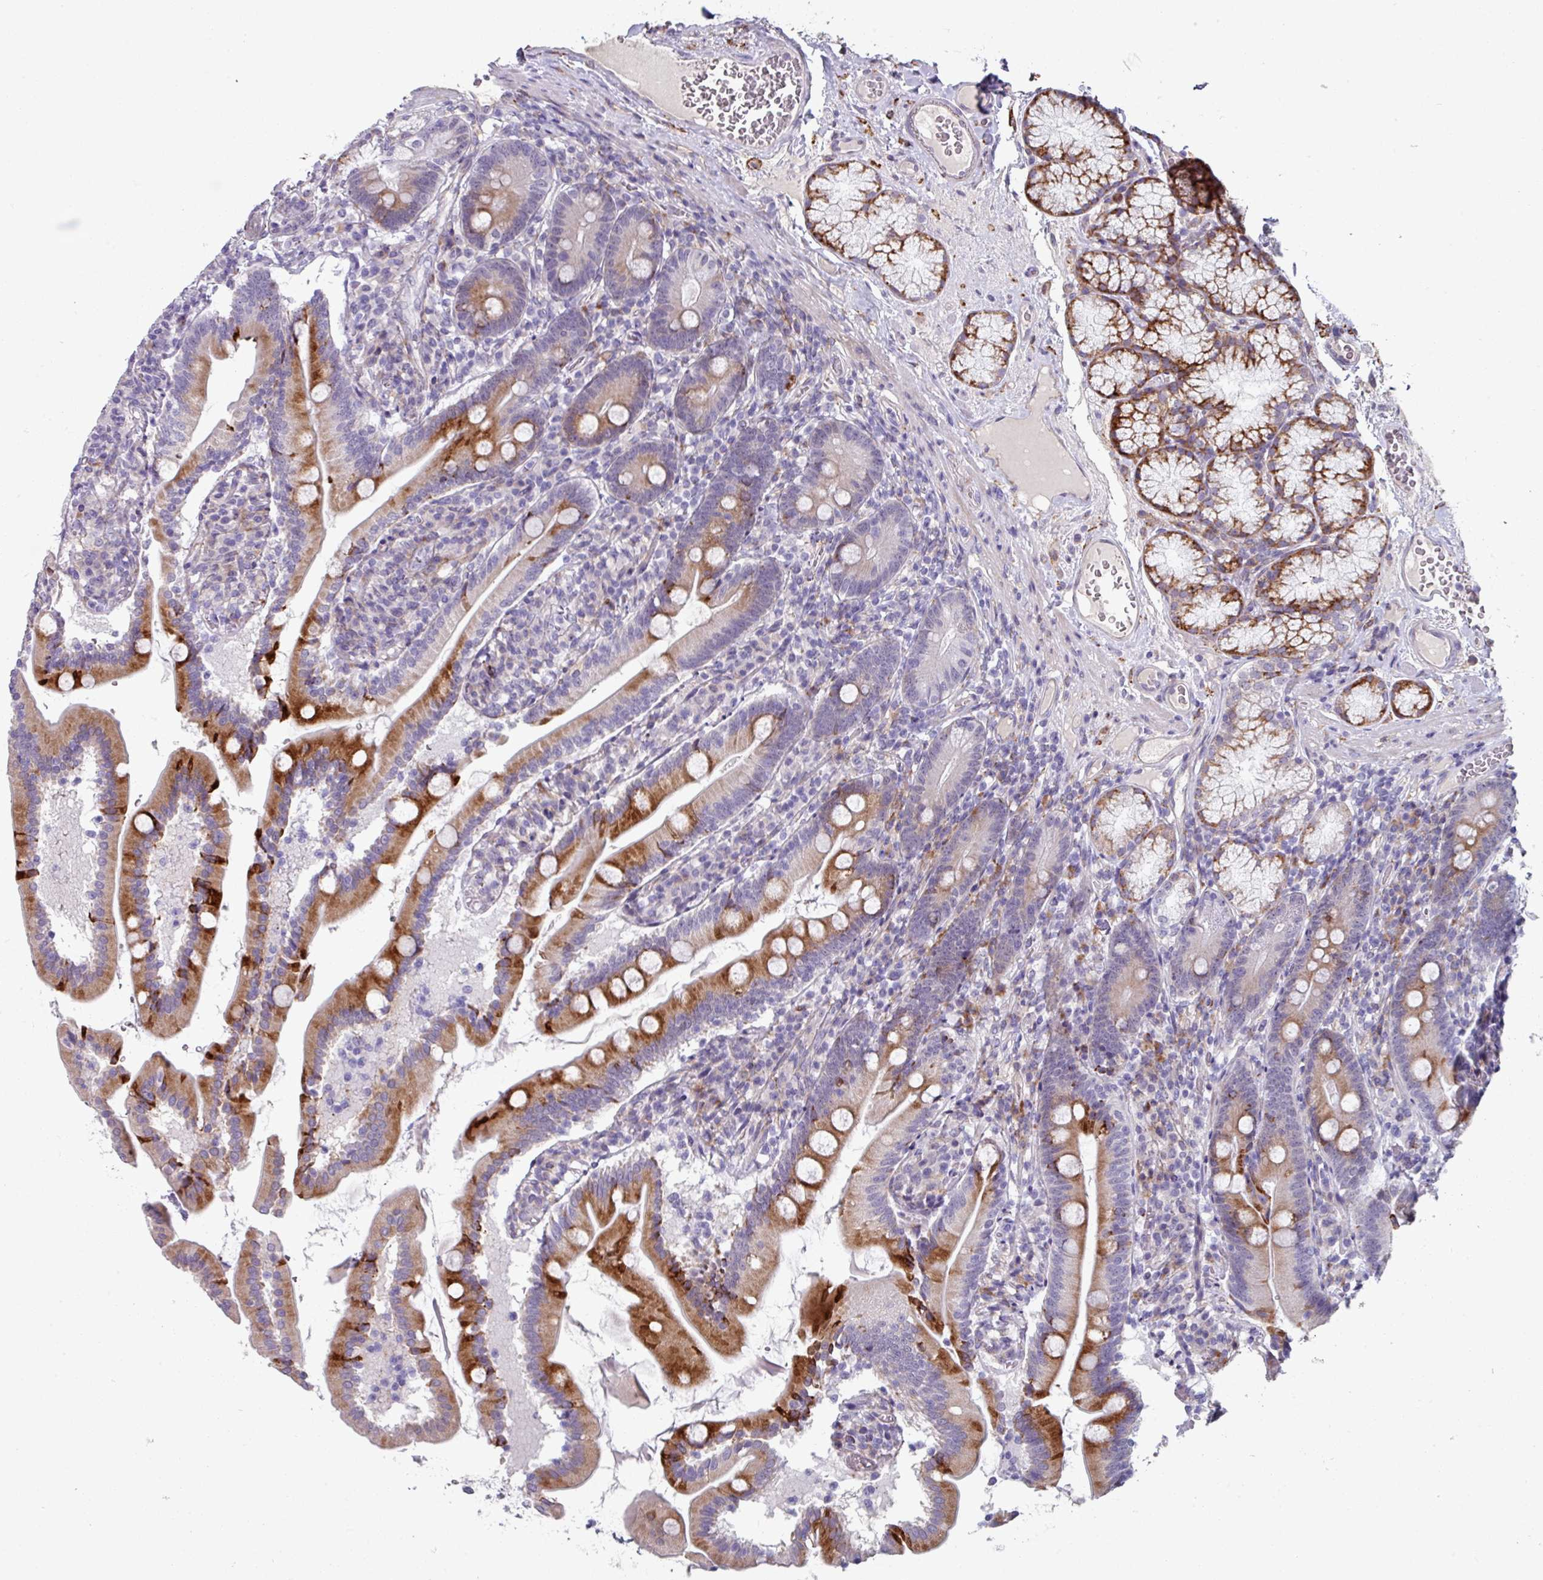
{"staining": {"intensity": "strong", "quantity": ">75%", "location": "cytoplasmic/membranous"}, "tissue": "duodenum", "cell_type": "Glandular cells", "image_type": "normal", "snomed": [{"axis": "morphology", "description": "Normal tissue, NOS"}, {"axis": "topography", "description": "Duodenum"}], "caption": "Human duodenum stained for a protein (brown) exhibits strong cytoplasmic/membranous positive staining in approximately >75% of glandular cells.", "gene": "BMS1", "patient": {"sex": "female", "age": 67}}